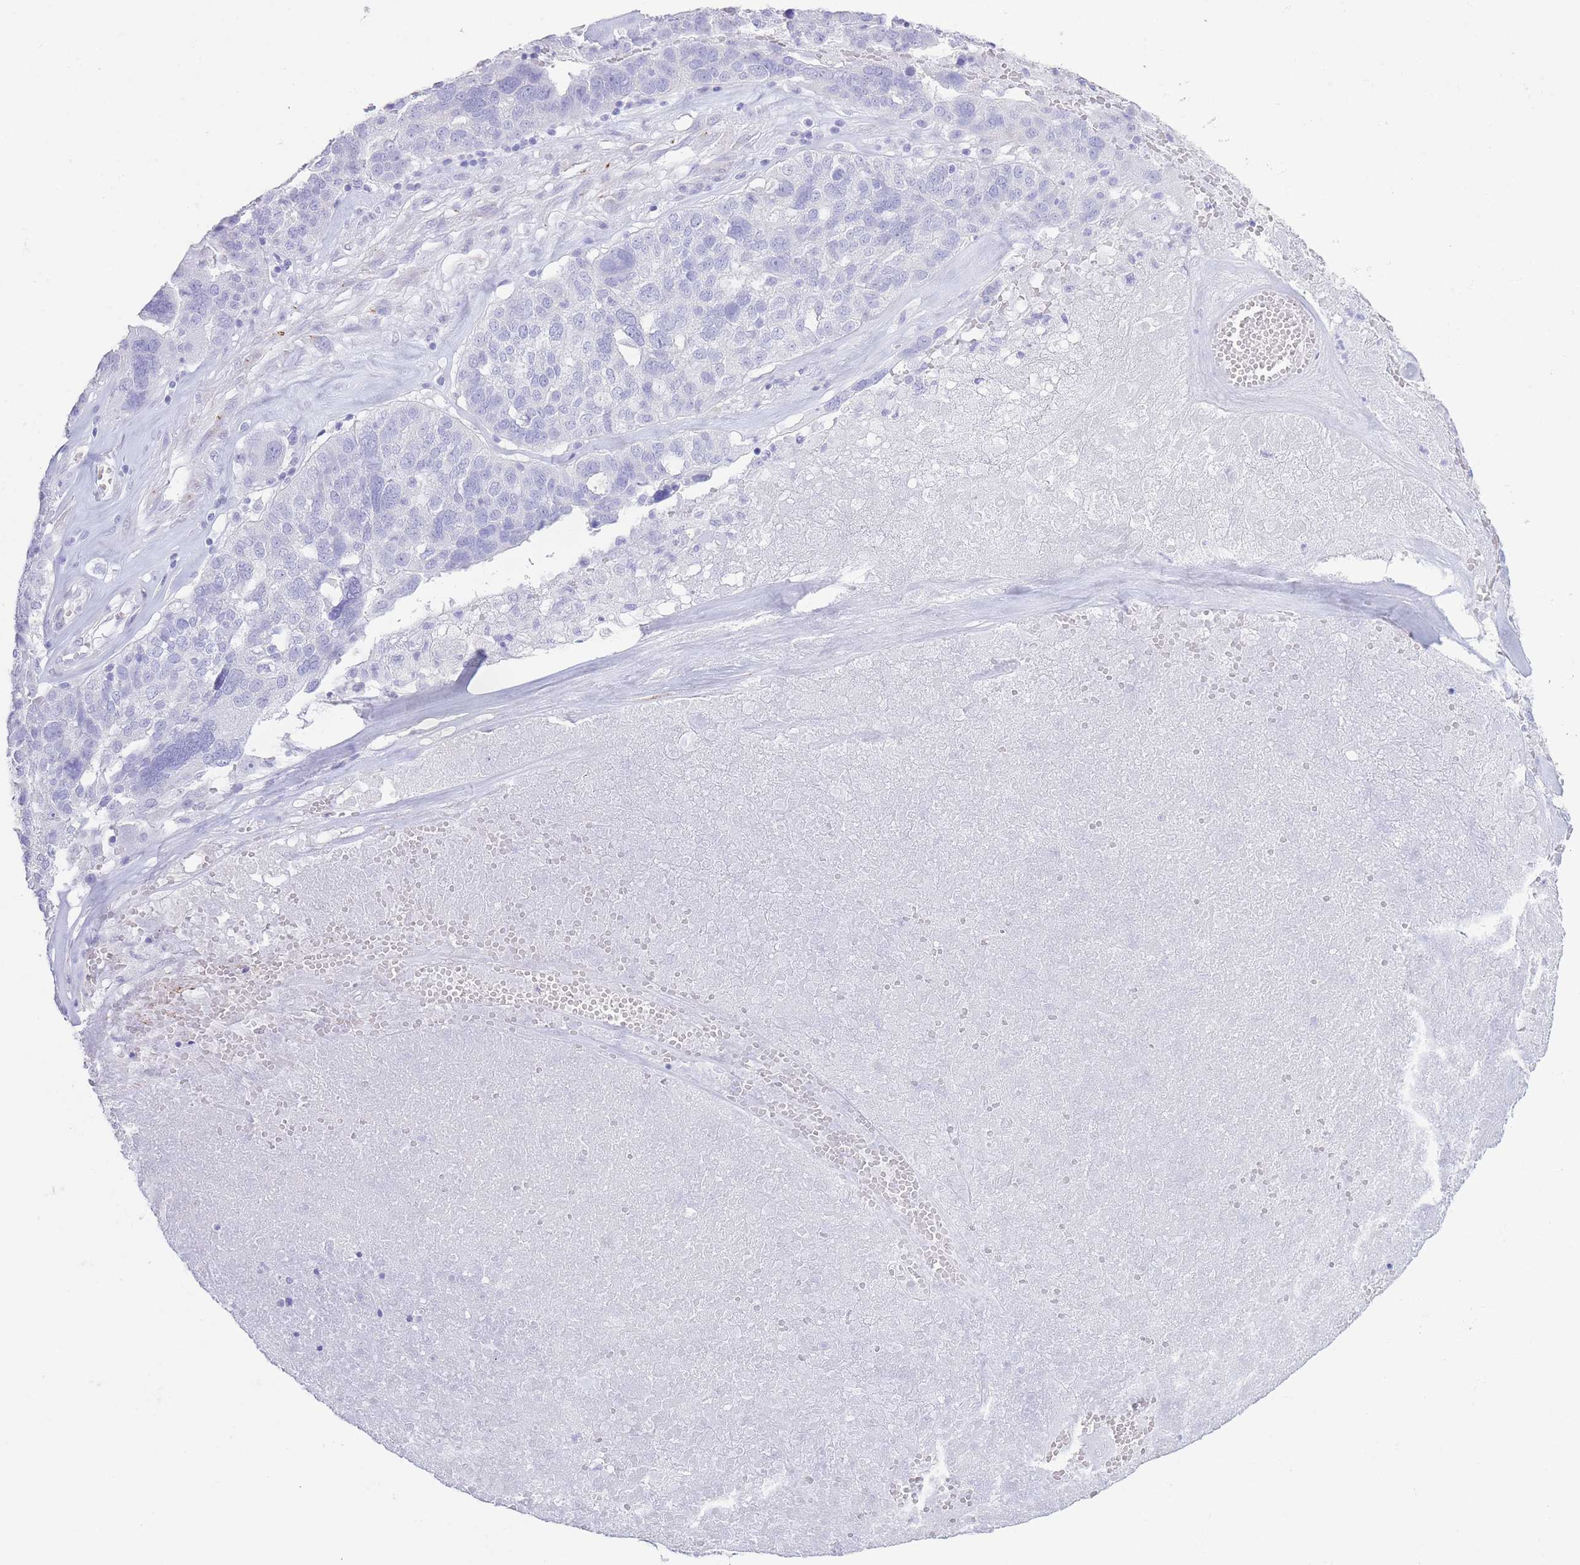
{"staining": {"intensity": "negative", "quantity": "none", "location": "none"}, "tissue": "ovarian cancer", "cell_type": "Tumor cells", "image_type": "cancer", "snomed": [{"axis": "morphology", "description": "Cystadenocarcinoma, serous, NOS"}, {"axis": "topography", "description": "Ovary"}], "caption": "Tumor cells show no significant positivity in serous cystadenocarcinoma (ovarian).", "gene": "PKLR", "patient": {"sex": "female", "age": 59}}